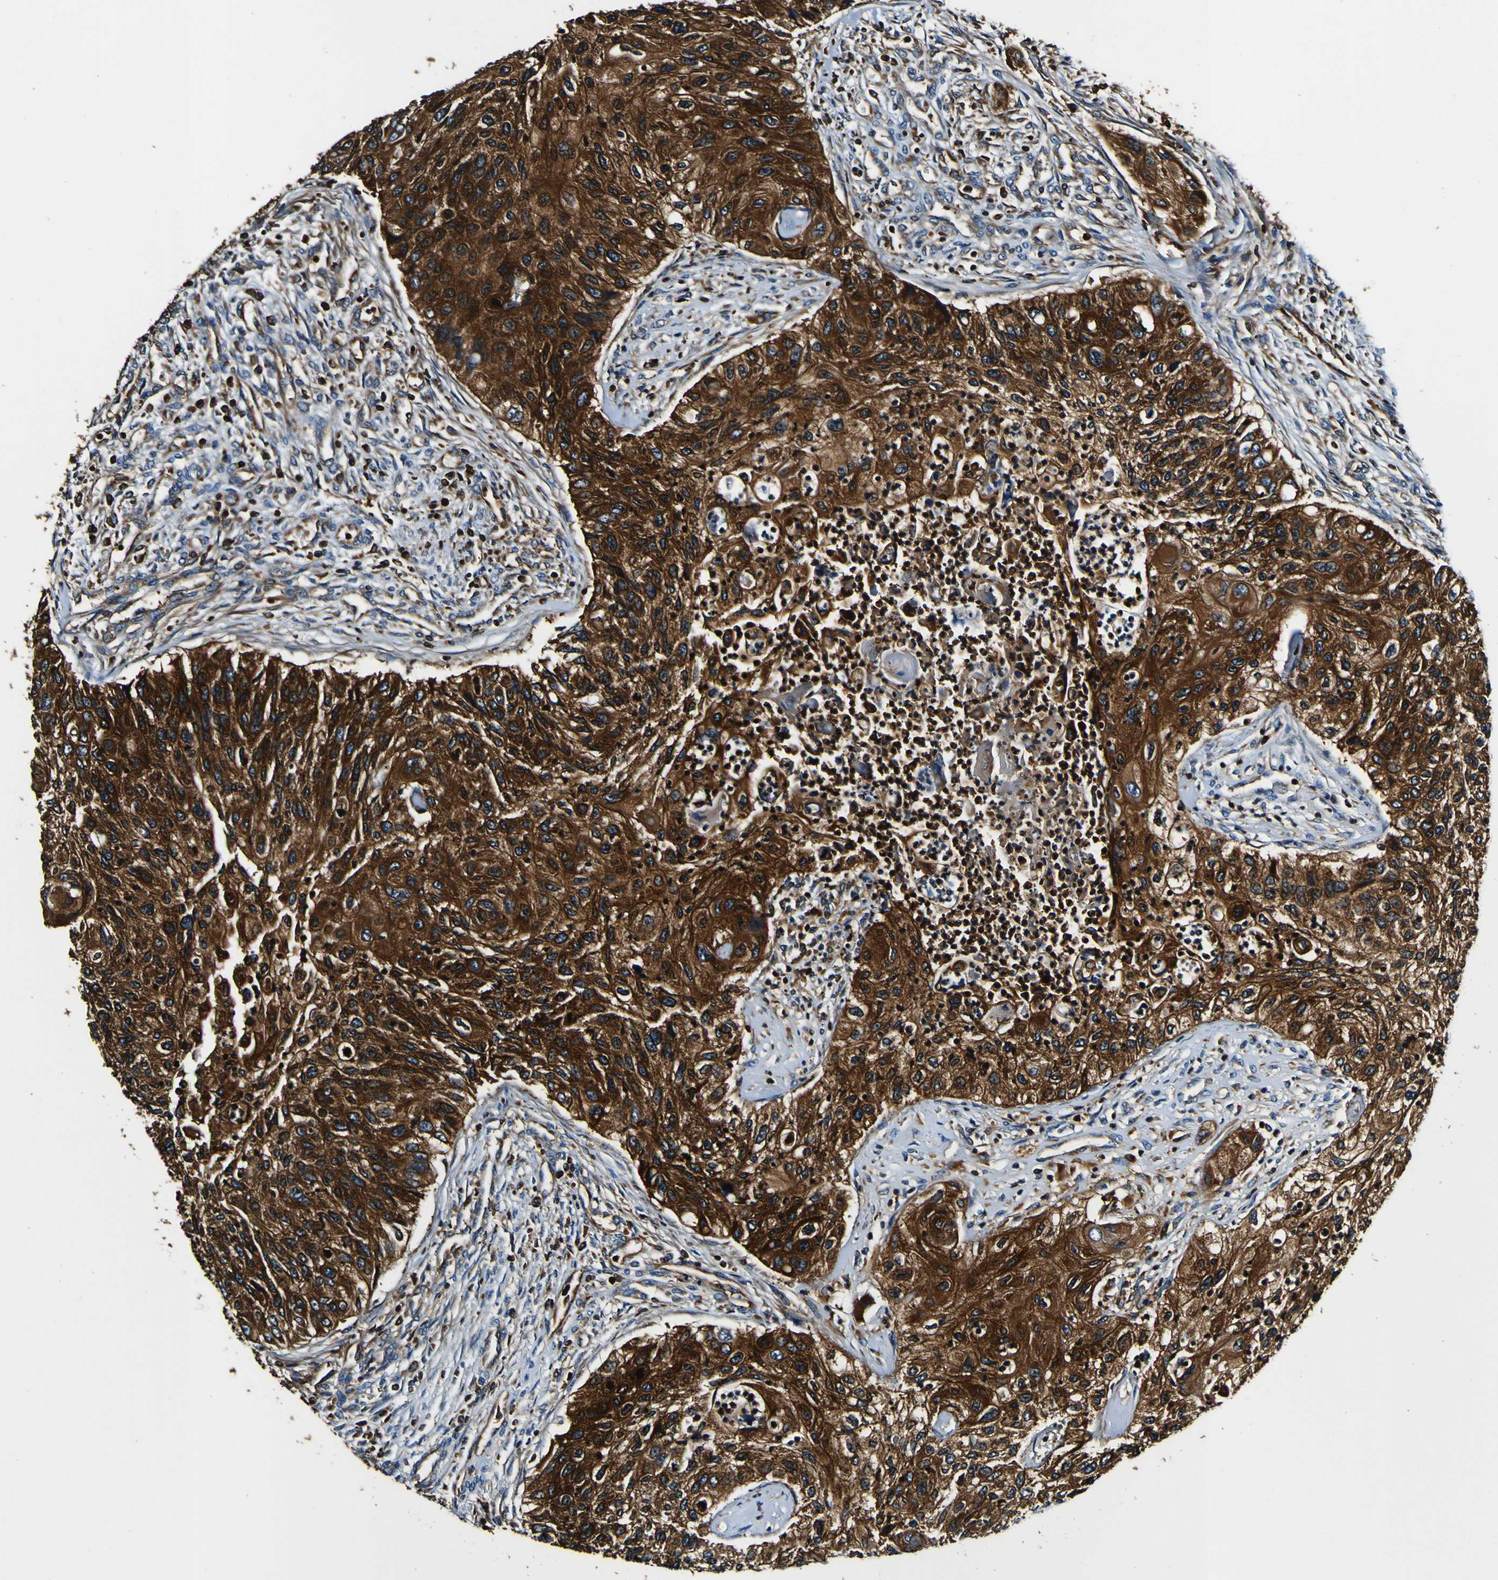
{"staining": {"intensity": "strong", "quantity": ">75%", "location": "cytoplasmic/membranous"}, "tissue": "urothelial cancer", "cell_type": "Tumor cells", "image_type": "cancer", "snomed": [{"axis": "morphology", "description": "Urothelial carcinoma, High grade"}, {"axis": "topography", "description": "Urinary bladder"}], "caption": "High-power microscopy captured an immunohistochemistry (IHC) micrograph of urothelial cancer, revealing strong cytoplasmic/membranous positivity in approximately >75% of tumor cells.", "gene": "RHOT2", "patient": {"sex": "female", "age": 60}}